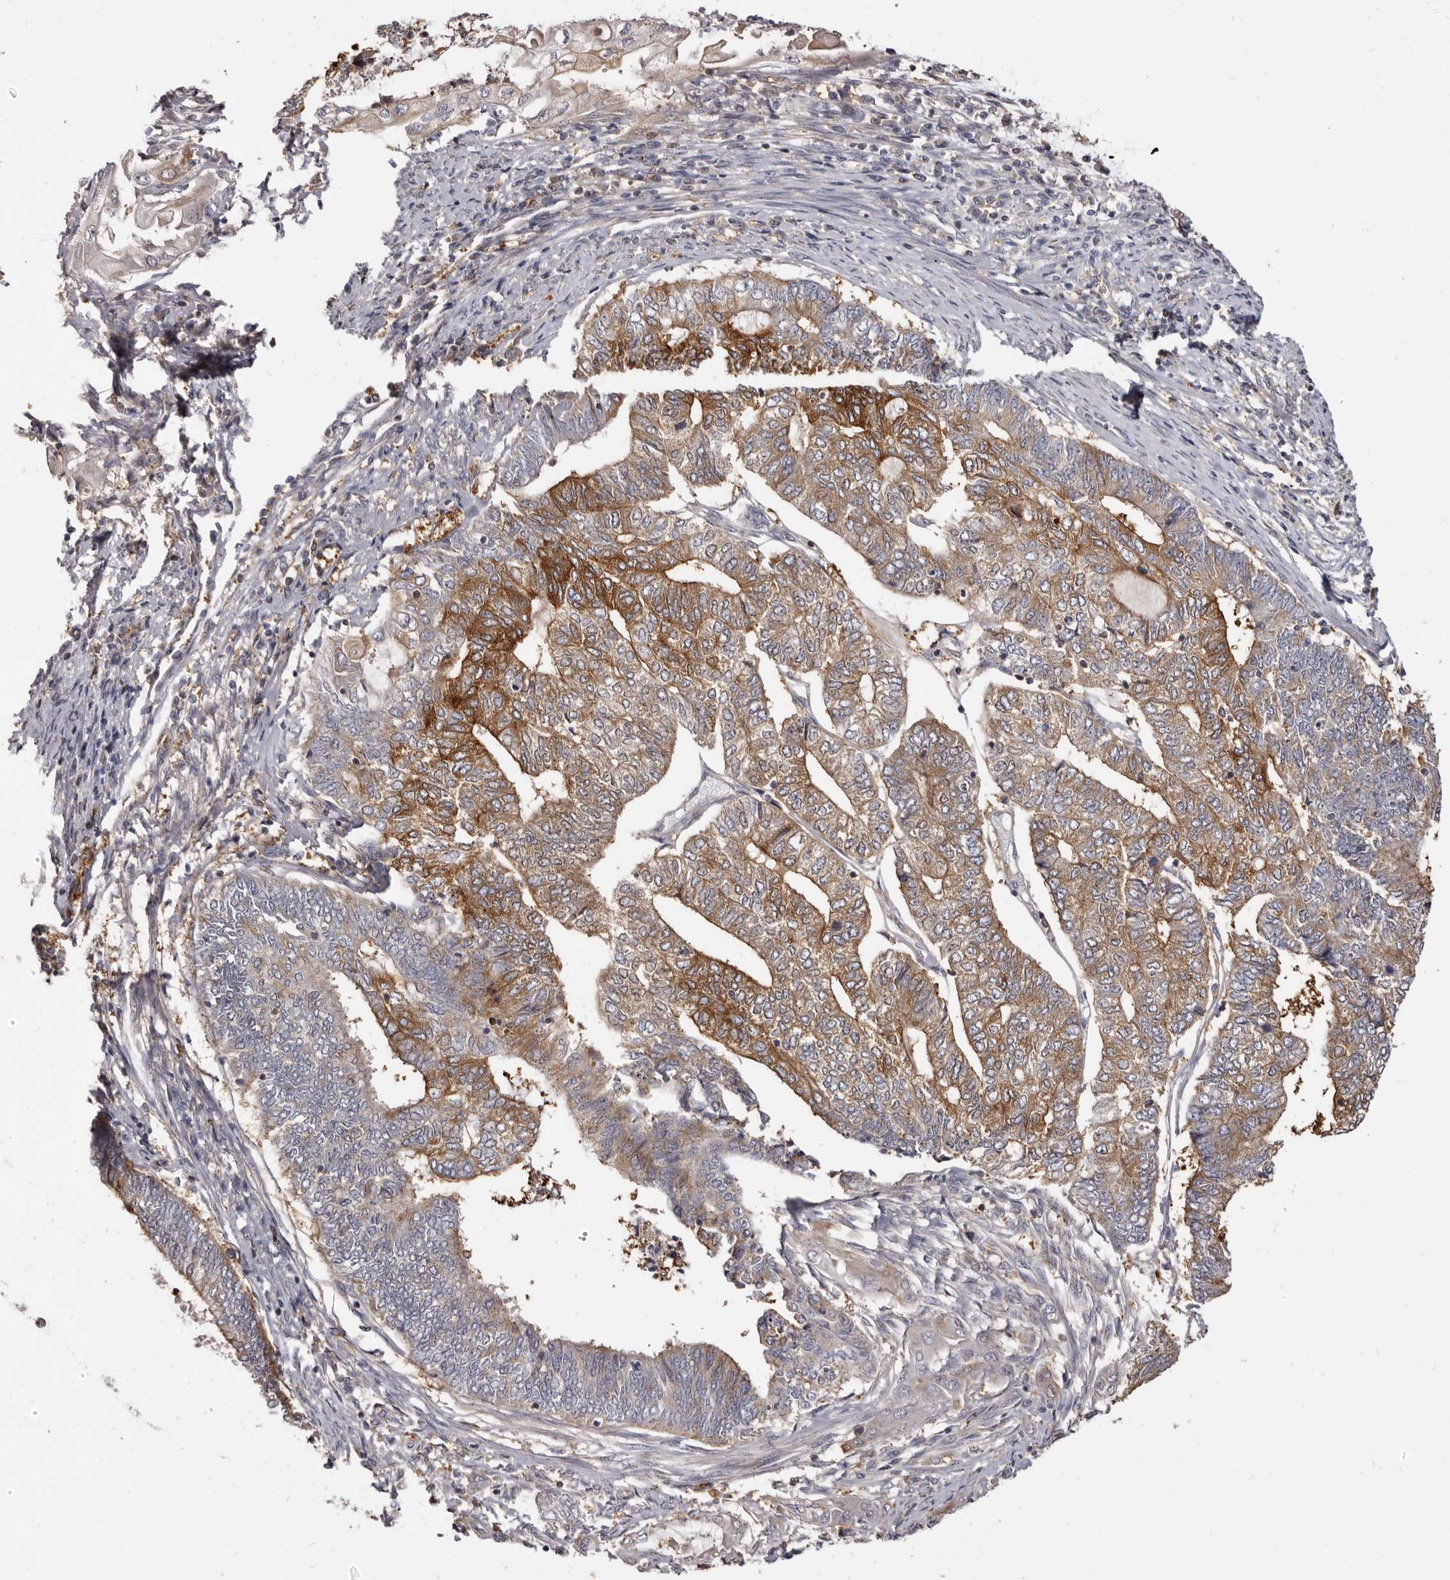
{"staining": {"intensity": "moderate", "quantity": "25%-75%", "location": "cytoplasmic/membranous"}, "tissue": "endometrial cancer", "cell_type": "Tumor cells", "image_type": "cancer", "snomed": [{"axis": "morphology", "description": "Adenocarcinoma, NOS"}, {"axis": "topography", "description": "Uterus"}, {"axis": "topography", "description": "Endometrium"}], "caption": "About 25%-75% of tumor cells in endometrial adenocarcinoma display moderate cytoplasmic/membranous protein positivity as visualized by brown immunohistochemical staining.", "gene": "ADAMTS20", "patient": {"sex": "female", "age": 70}}